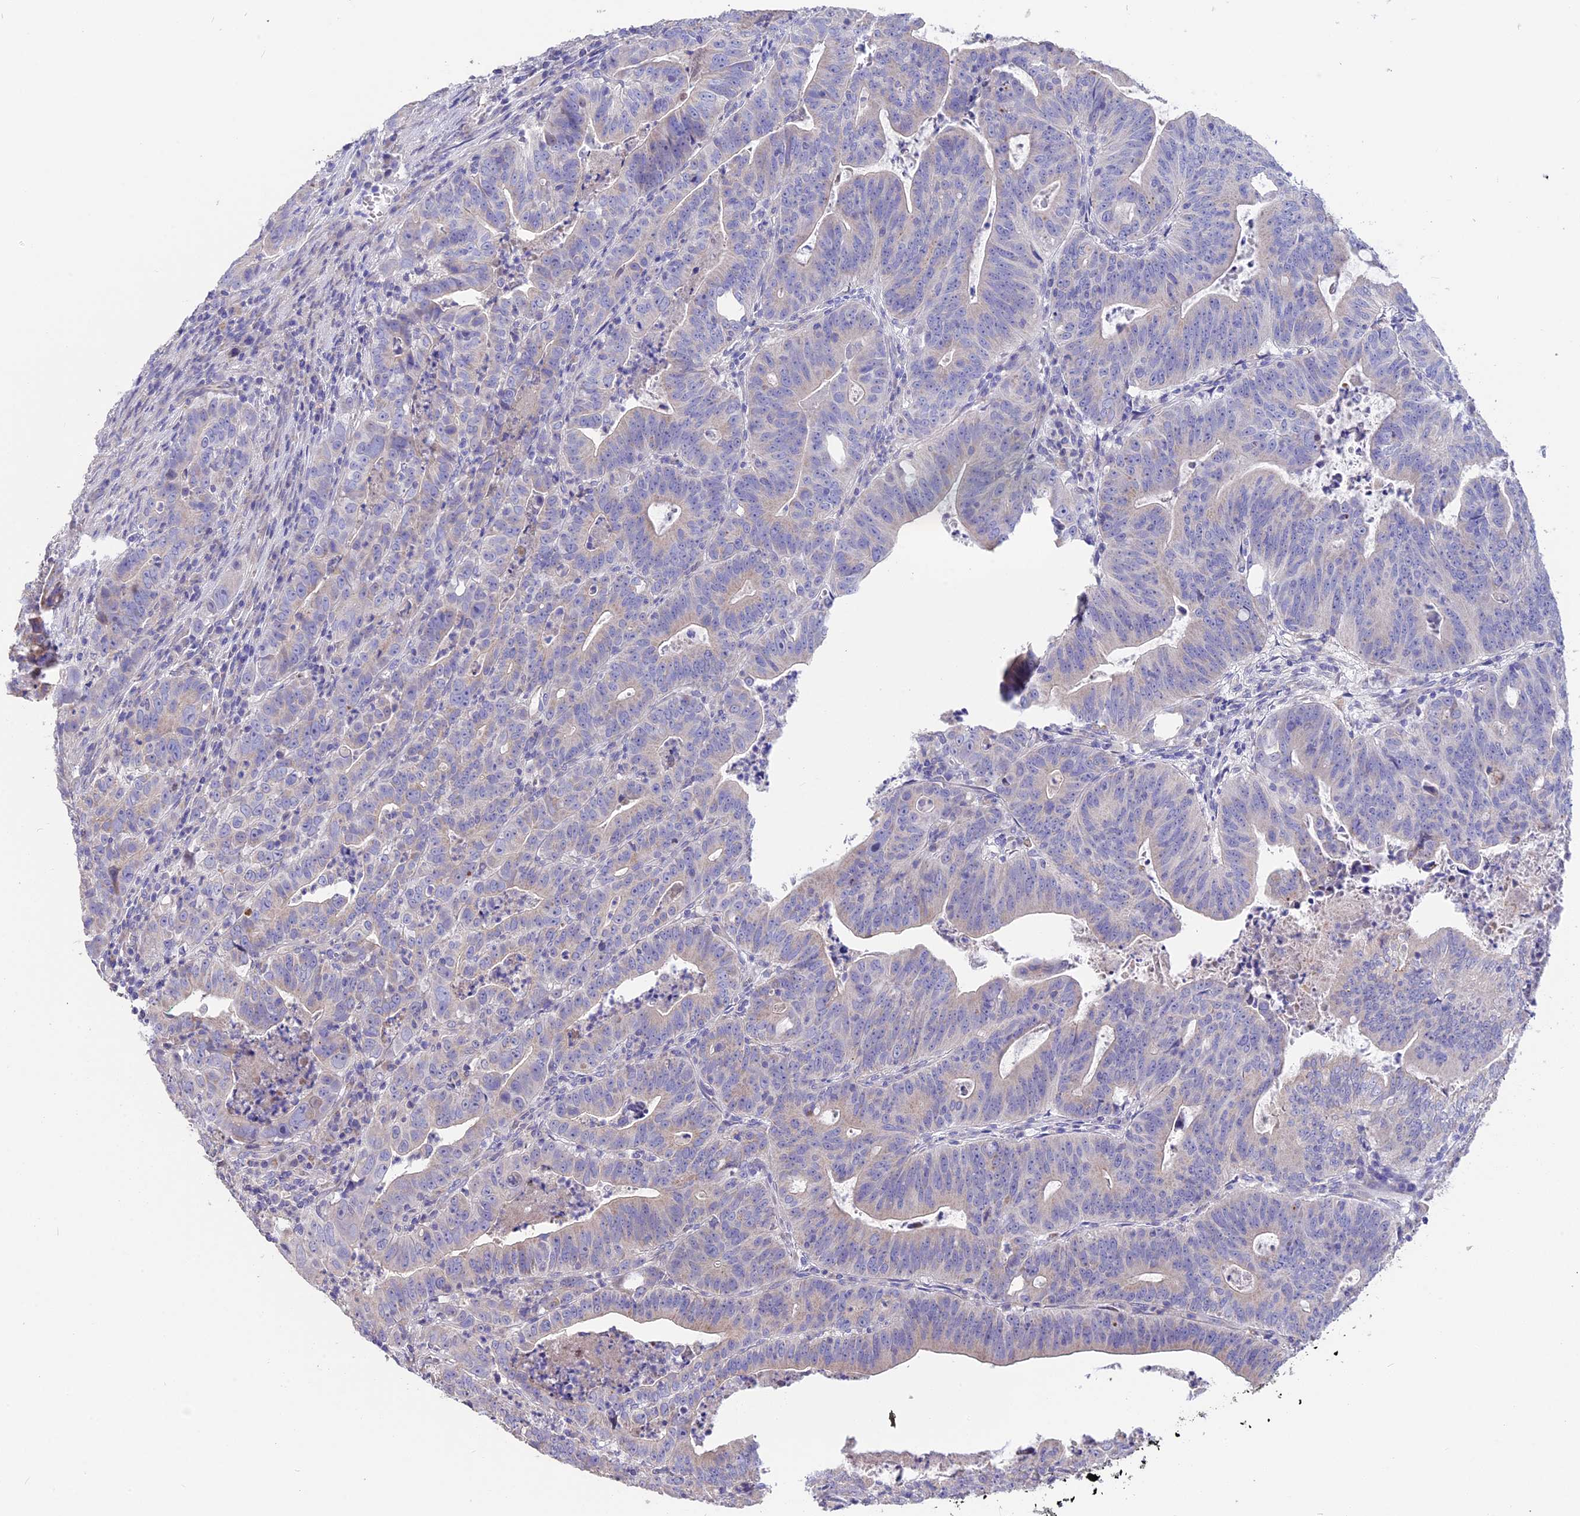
{"staining": {"intensity": "weak", "quantity": "<25%", "location": "cytoplasmic/membranous"}, "tissue": "colorectal cancer", "cell_type": "Tumor cells", "image_type": "cancer", "snomed": [{"axis": "morphology", "description": "Adenocarcinoma, NOS"}, {"axis": "topography", "description": "Rectum"}], "caption": "Adenocarcinoma (colorectal) stained for a protein using immunohistochemistry demonstrates no positivity tumor cells.", "gene": "CYP2U1", "patient": {"sex": "male", "age": 69}}